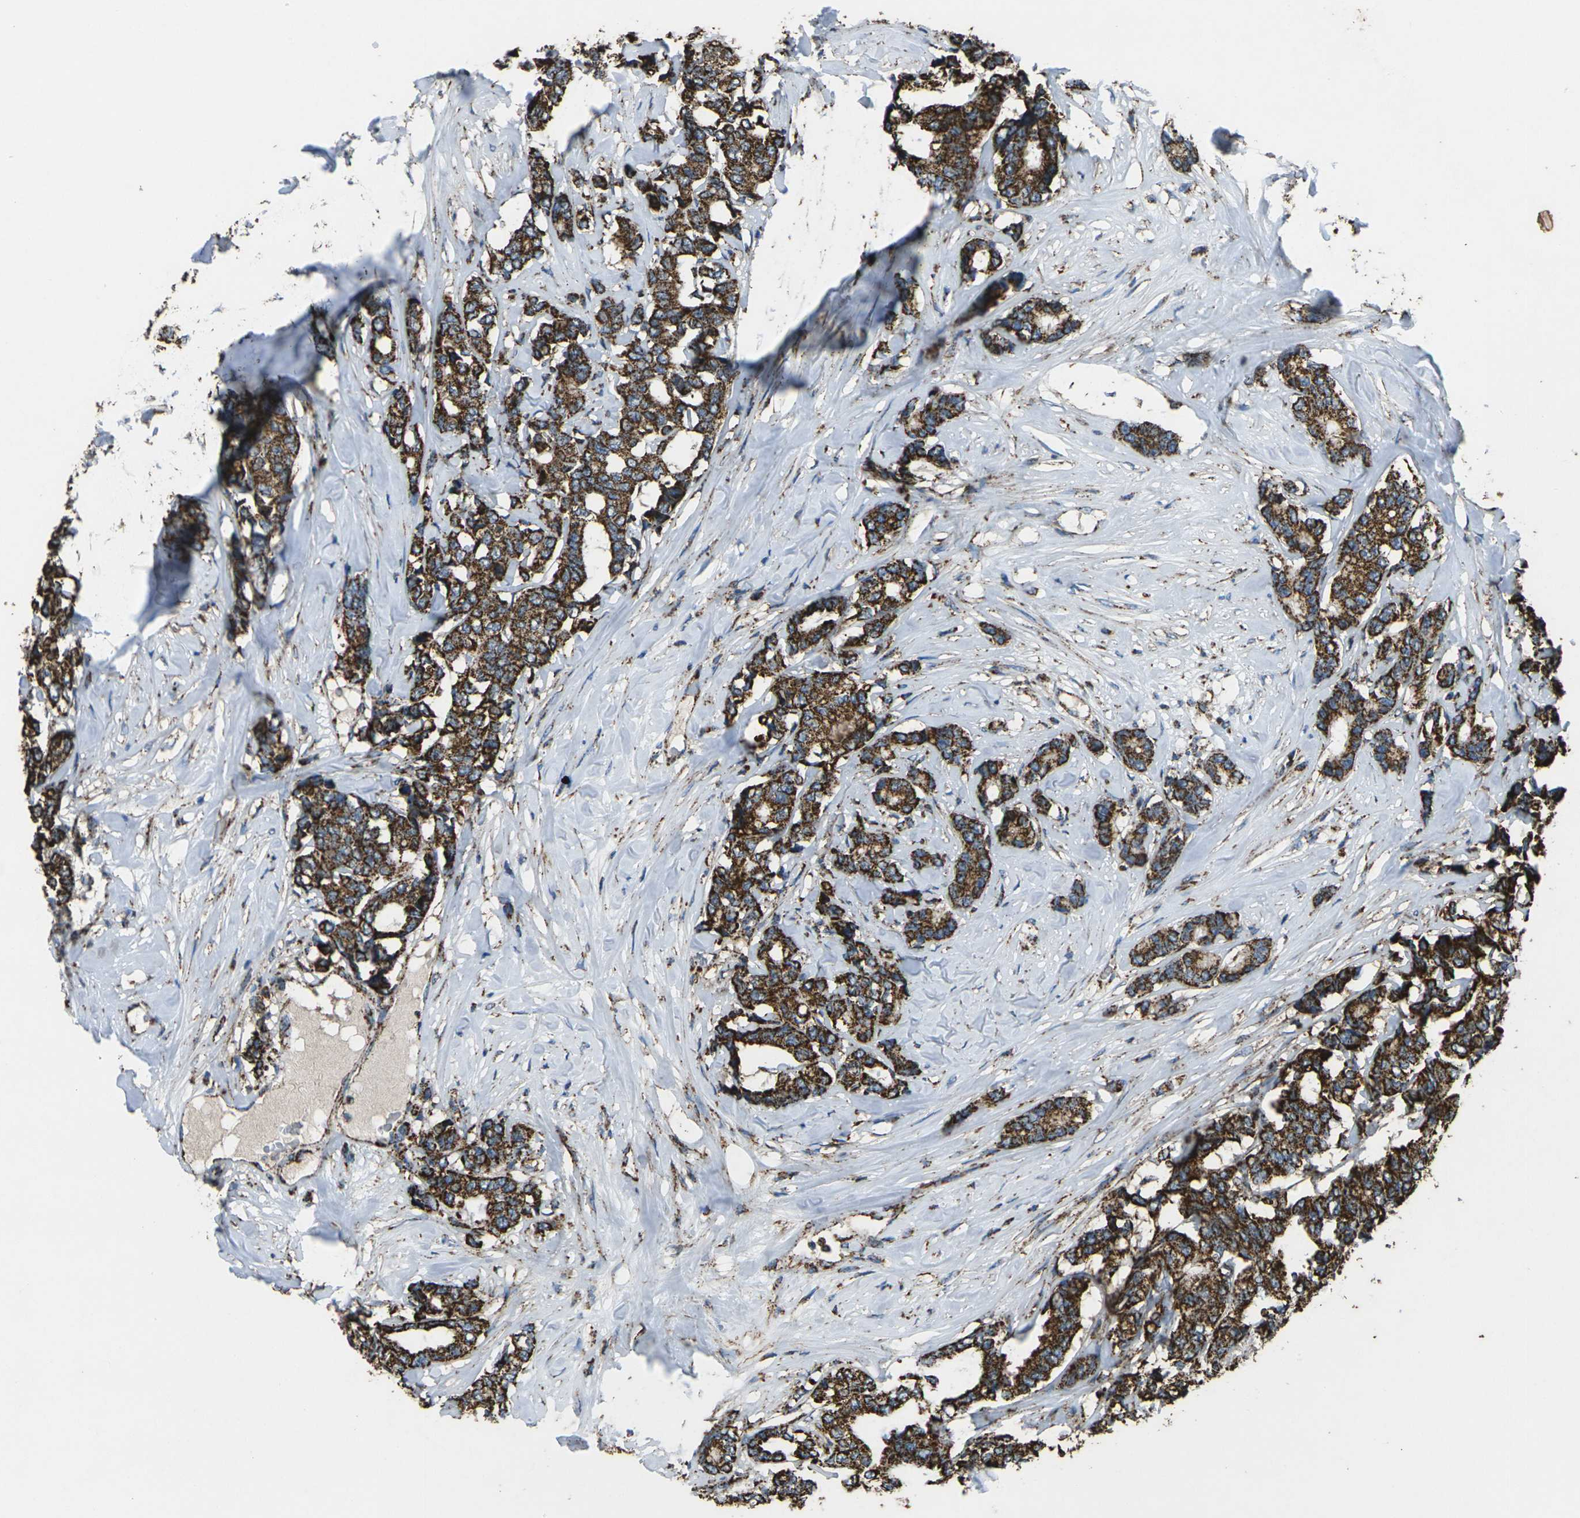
{"staining": {"intensity": "strong", "quantity": ">75%", "location": "cytoplasmic/membranous"}, "tissue": "breast cancer", "cell_type": "Tumor cells", "image_type": "cancer", "snomed": [{"axis": "morphology", "description": "Duct carcinoma"}, {"axis": "topography", "description": "Breast"}], "caption": "Immunohistochemistry micrograph of neoplastic tissue: infiltrating ductal carcinoma (breast) stained using immunohistochemistry displays high levels of strong protein expression localized specifically in the cytoplasmic/membranous of tumor cells, appearing as a cytoplasmic/membranous brown color.", "gene": "KLHL5", "patient": {"sex": "female", "age": 87}}